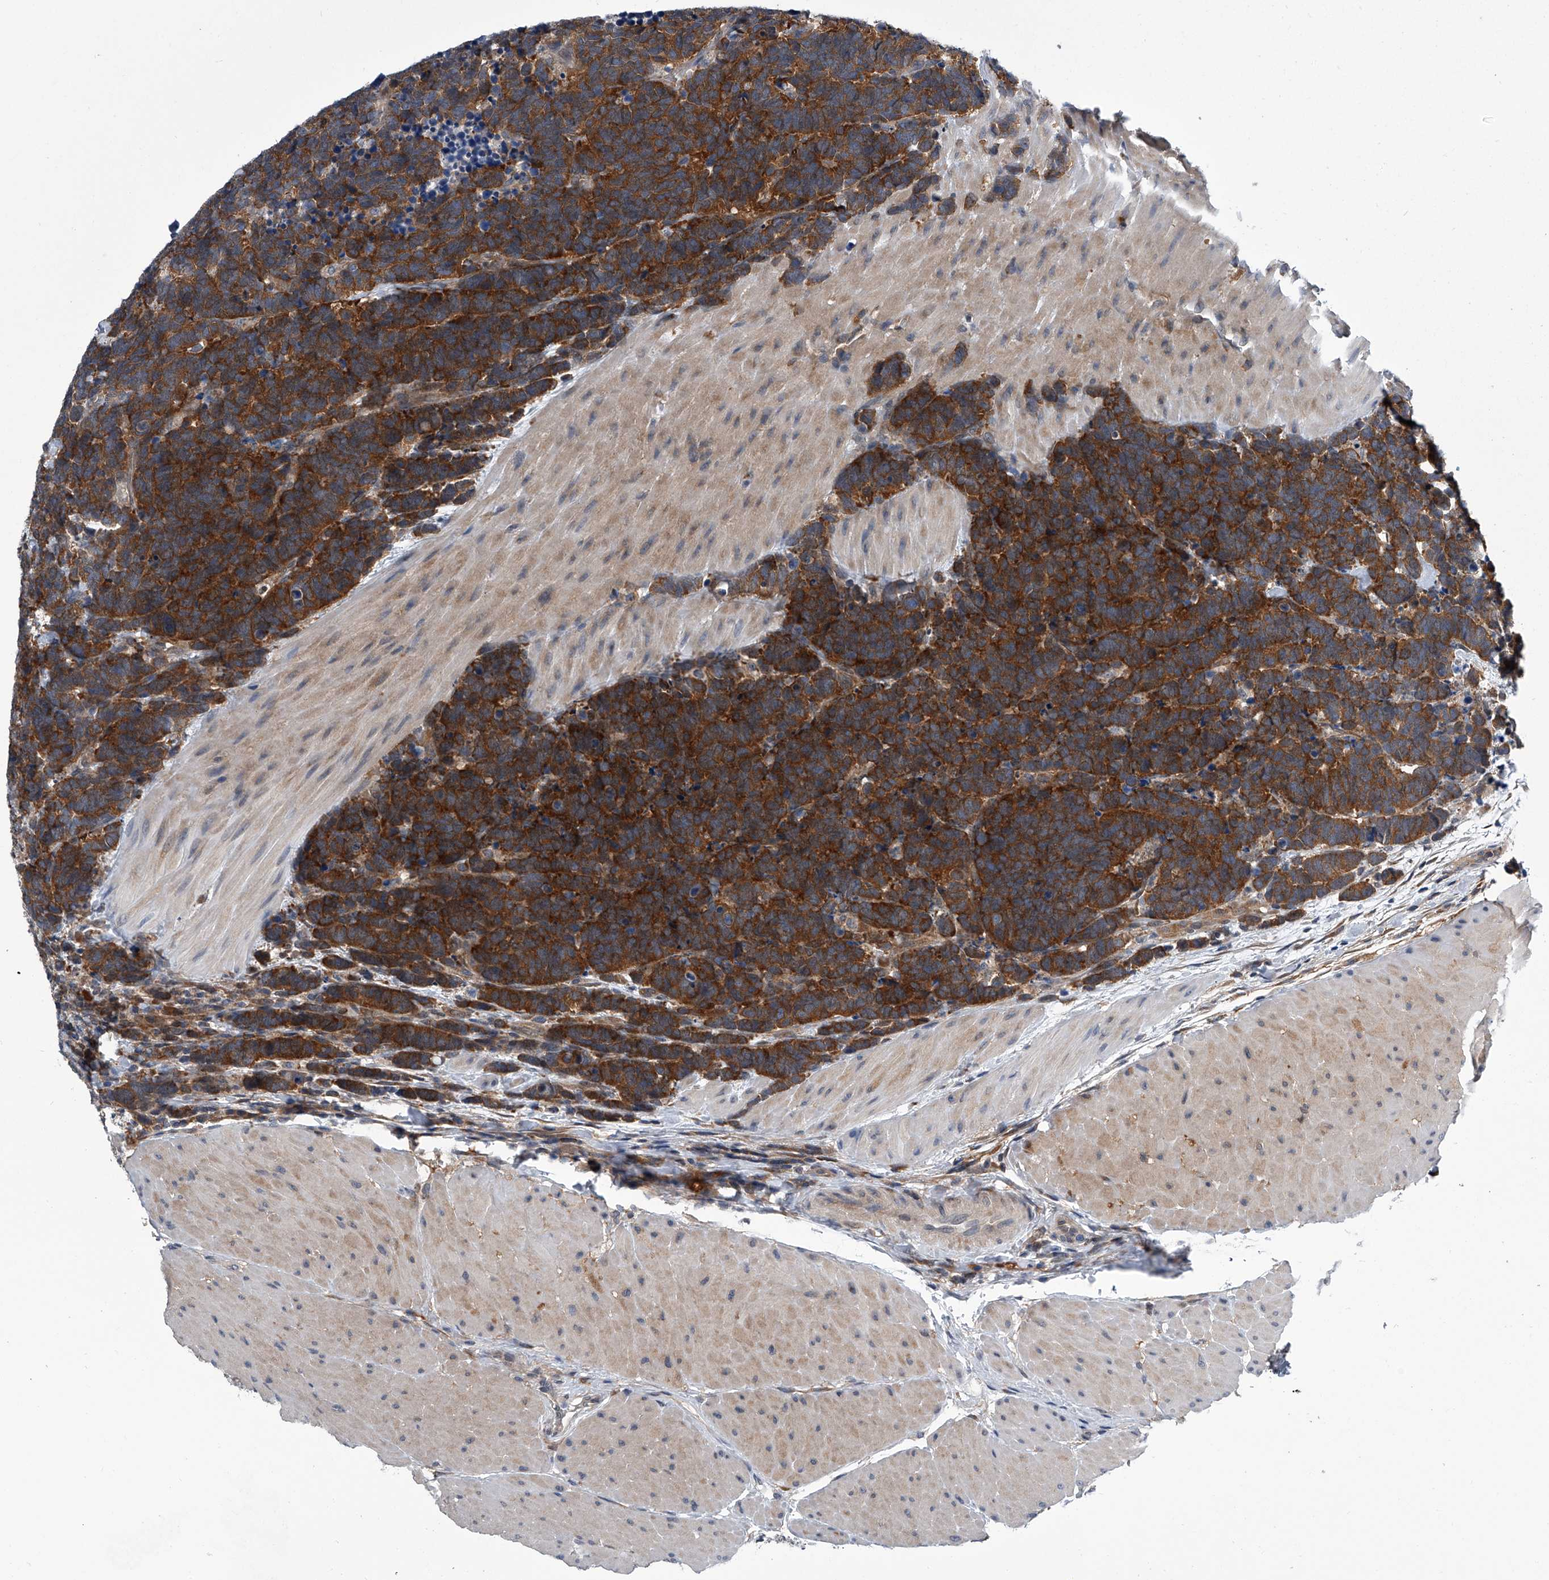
{"staining": {"intensity": "strong", "quantity": ">75%", "location": "cytoplasmic/membranous"}, "tissue": "carcinoid", "cell_type": "Tumor cells", "image_type": "cancer", "snomed": [{"axis": "morphology", "description": "Carcinoma, NOS"}, {"axis": "morphology", "description": "Carcinoid, malignant, NOS"}, {"axis": "topography", "description": "Urinary bladder"}], "caption": "Strong cytoplasmic/membranous expression for a protein is identified in approximately >75% of tumor cells of carcinoid using immunohistochemistry.", "gene": "PPP2R5D", "patient": {"sex": "male", "age": 57}}